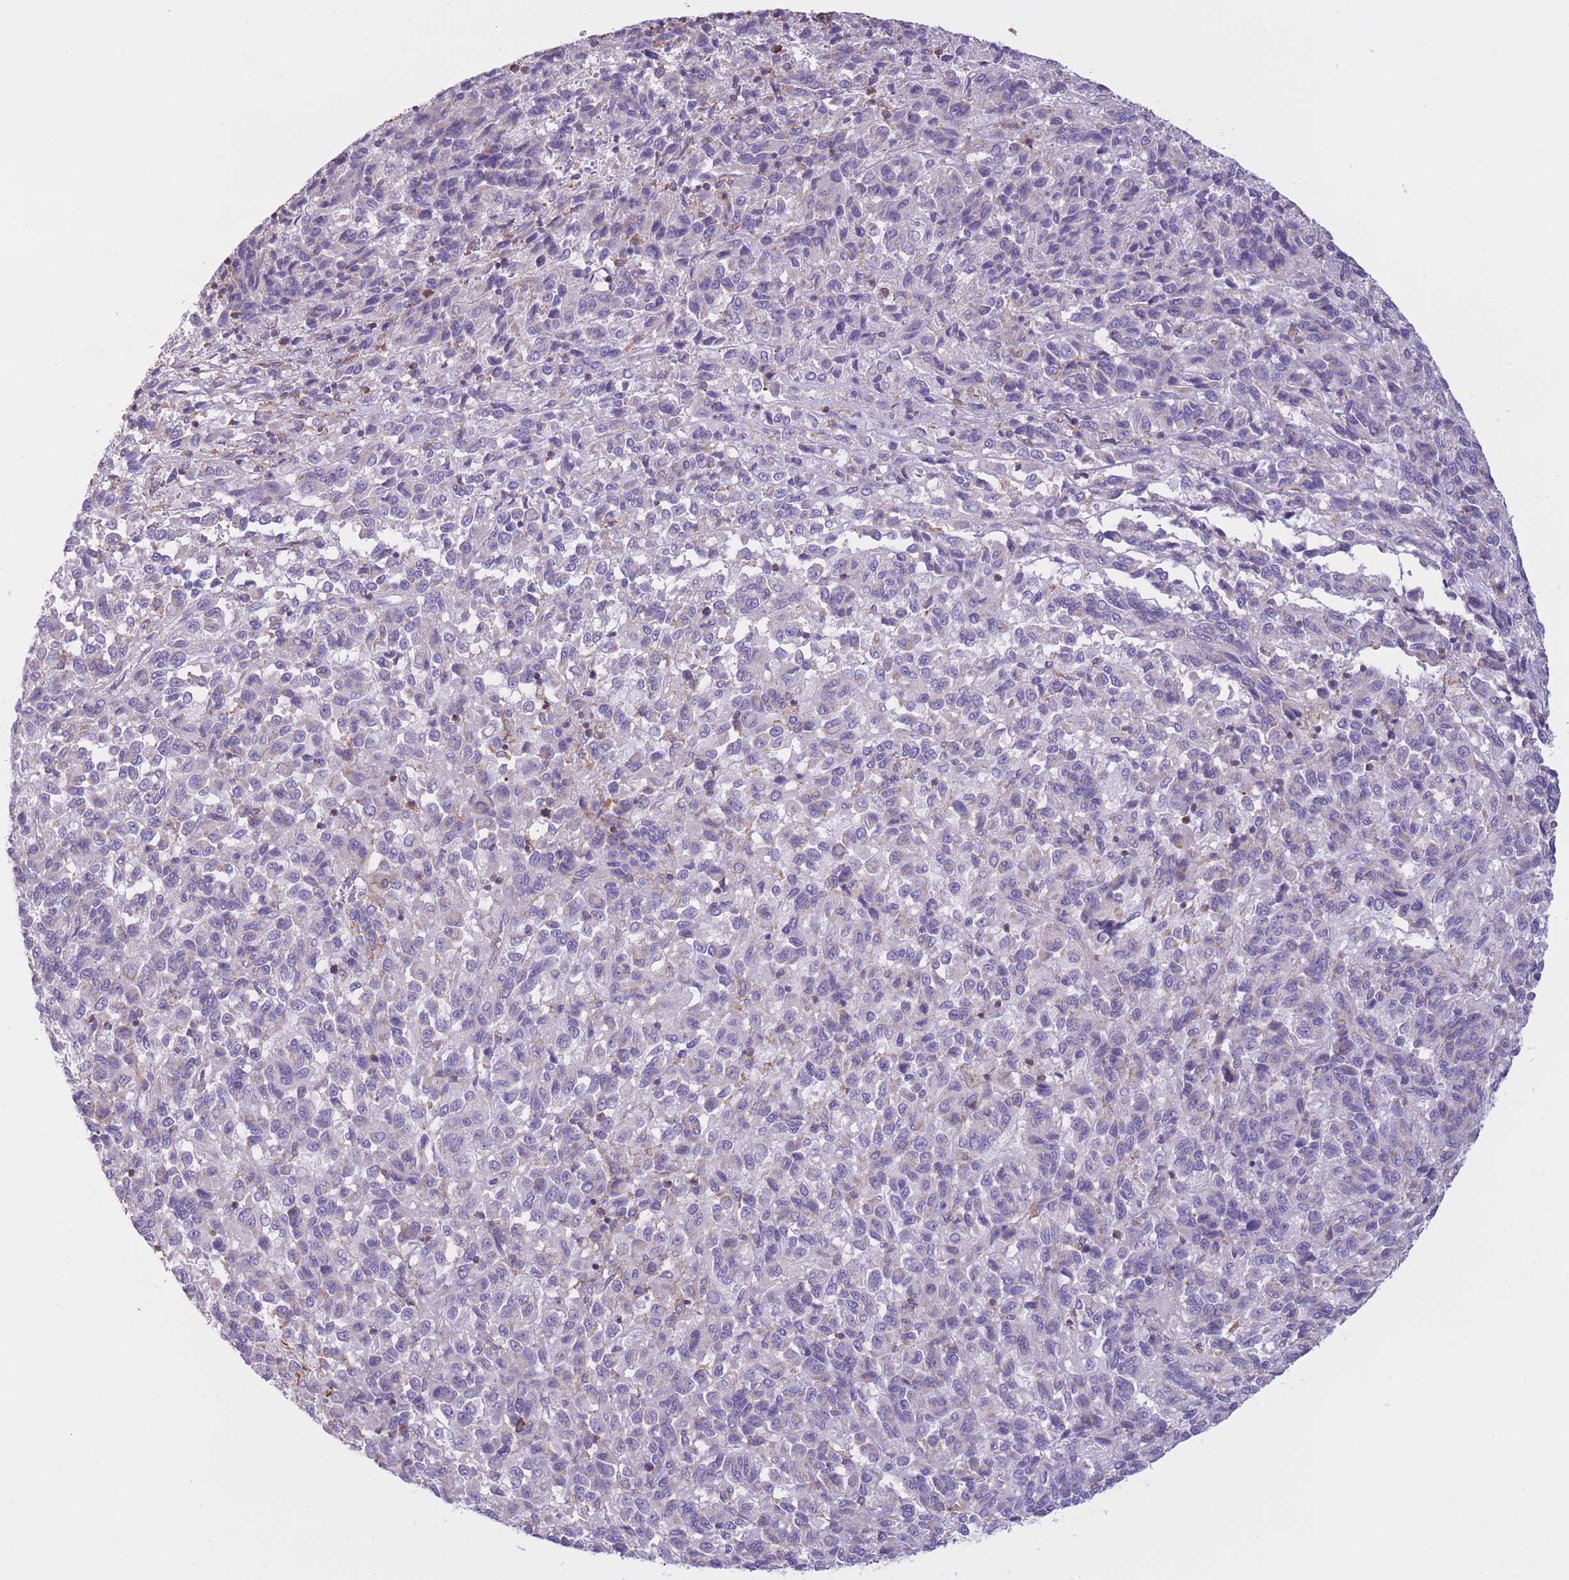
{"staining": {"intensity": "negative", "quantity": "none", "location": "none"}, "tissue": "melanoma", "cell_type": "Tumor cells", "image_type": "cancer", "snomed": [{"axis": "morphology", "description": "Malignant melanoma, Metastatic site"}, {"axis": "topography", "description": "Lung"}], "caption": "This photomicrograph is of malignant melanoma (metastatic site) stained with immunohistochemistry (IHC) to label a protein in brown with the nuclei are counter-stained blue. There is no expression in tumor cells.", "gene": "PDHA1", "patient": {"sex": "male", "age": 64}}